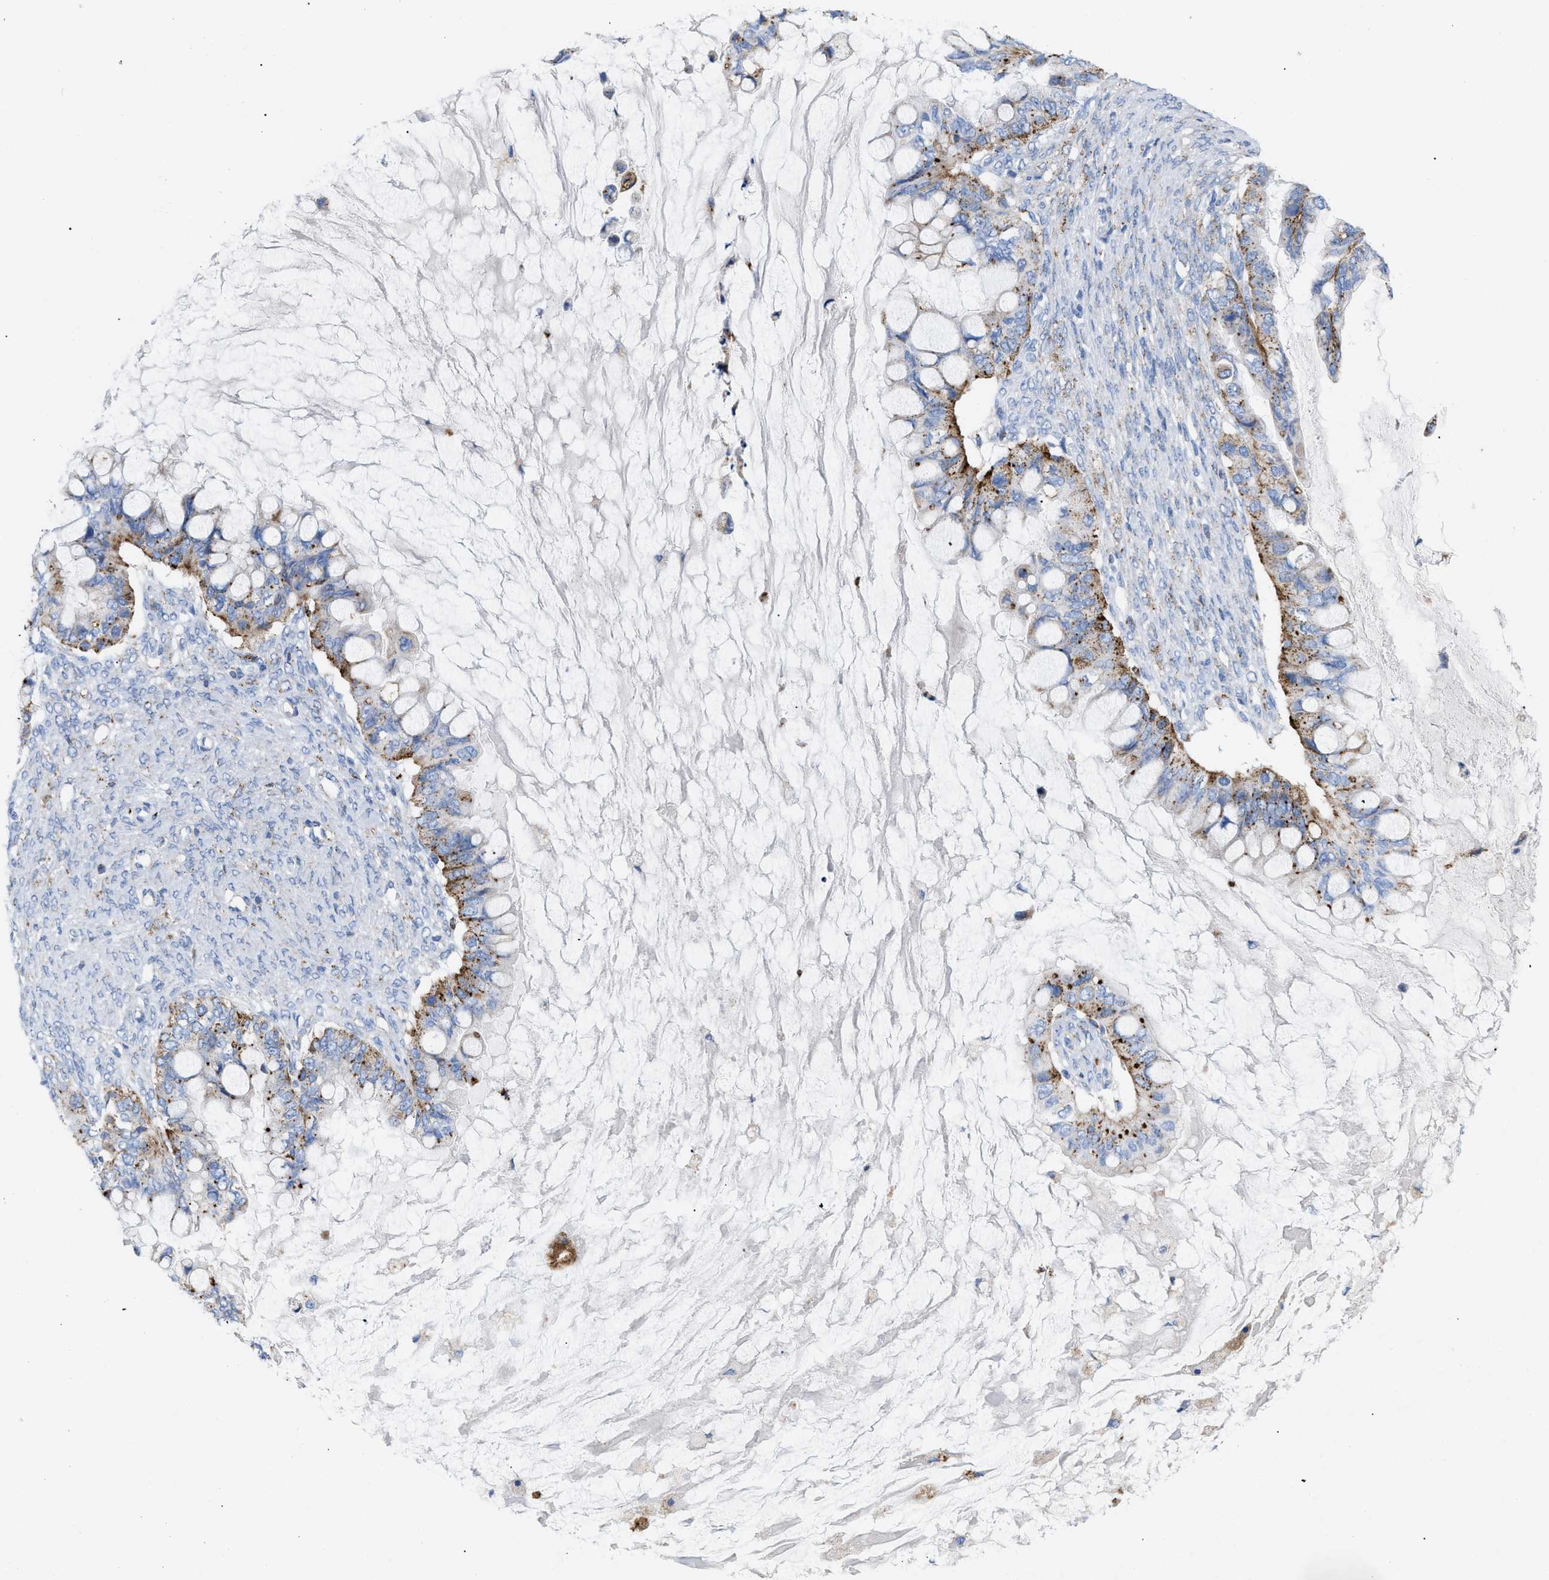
{"staining": {"intensity": "moderate", "quantity": ">75%", "location": "cytoplasmic/membranous"}, "tissue": "ovarian cancer", "cell_type": "Tumor cells", "image_type": "cancer", "snomed": [{"axis": "morphology", "description": "Cystadenocarcinoma, mucinous, NOS"}, {"axis": "topography", "description": "Ovary"}], "caption": "Immunohistochemistry (IHC) image of neoplastic tissue: ovarian mucinous cystadenocarcinoma stained using immunohistochemistry displays medium levels of moderate protein expression localized specifically in the cytoplasmic/membranous of tumor cells, appearing as a cytoplasmic/membranous brown color.", "gene": "DRAM2", "patient": {"sex": "female", "age": 80}}